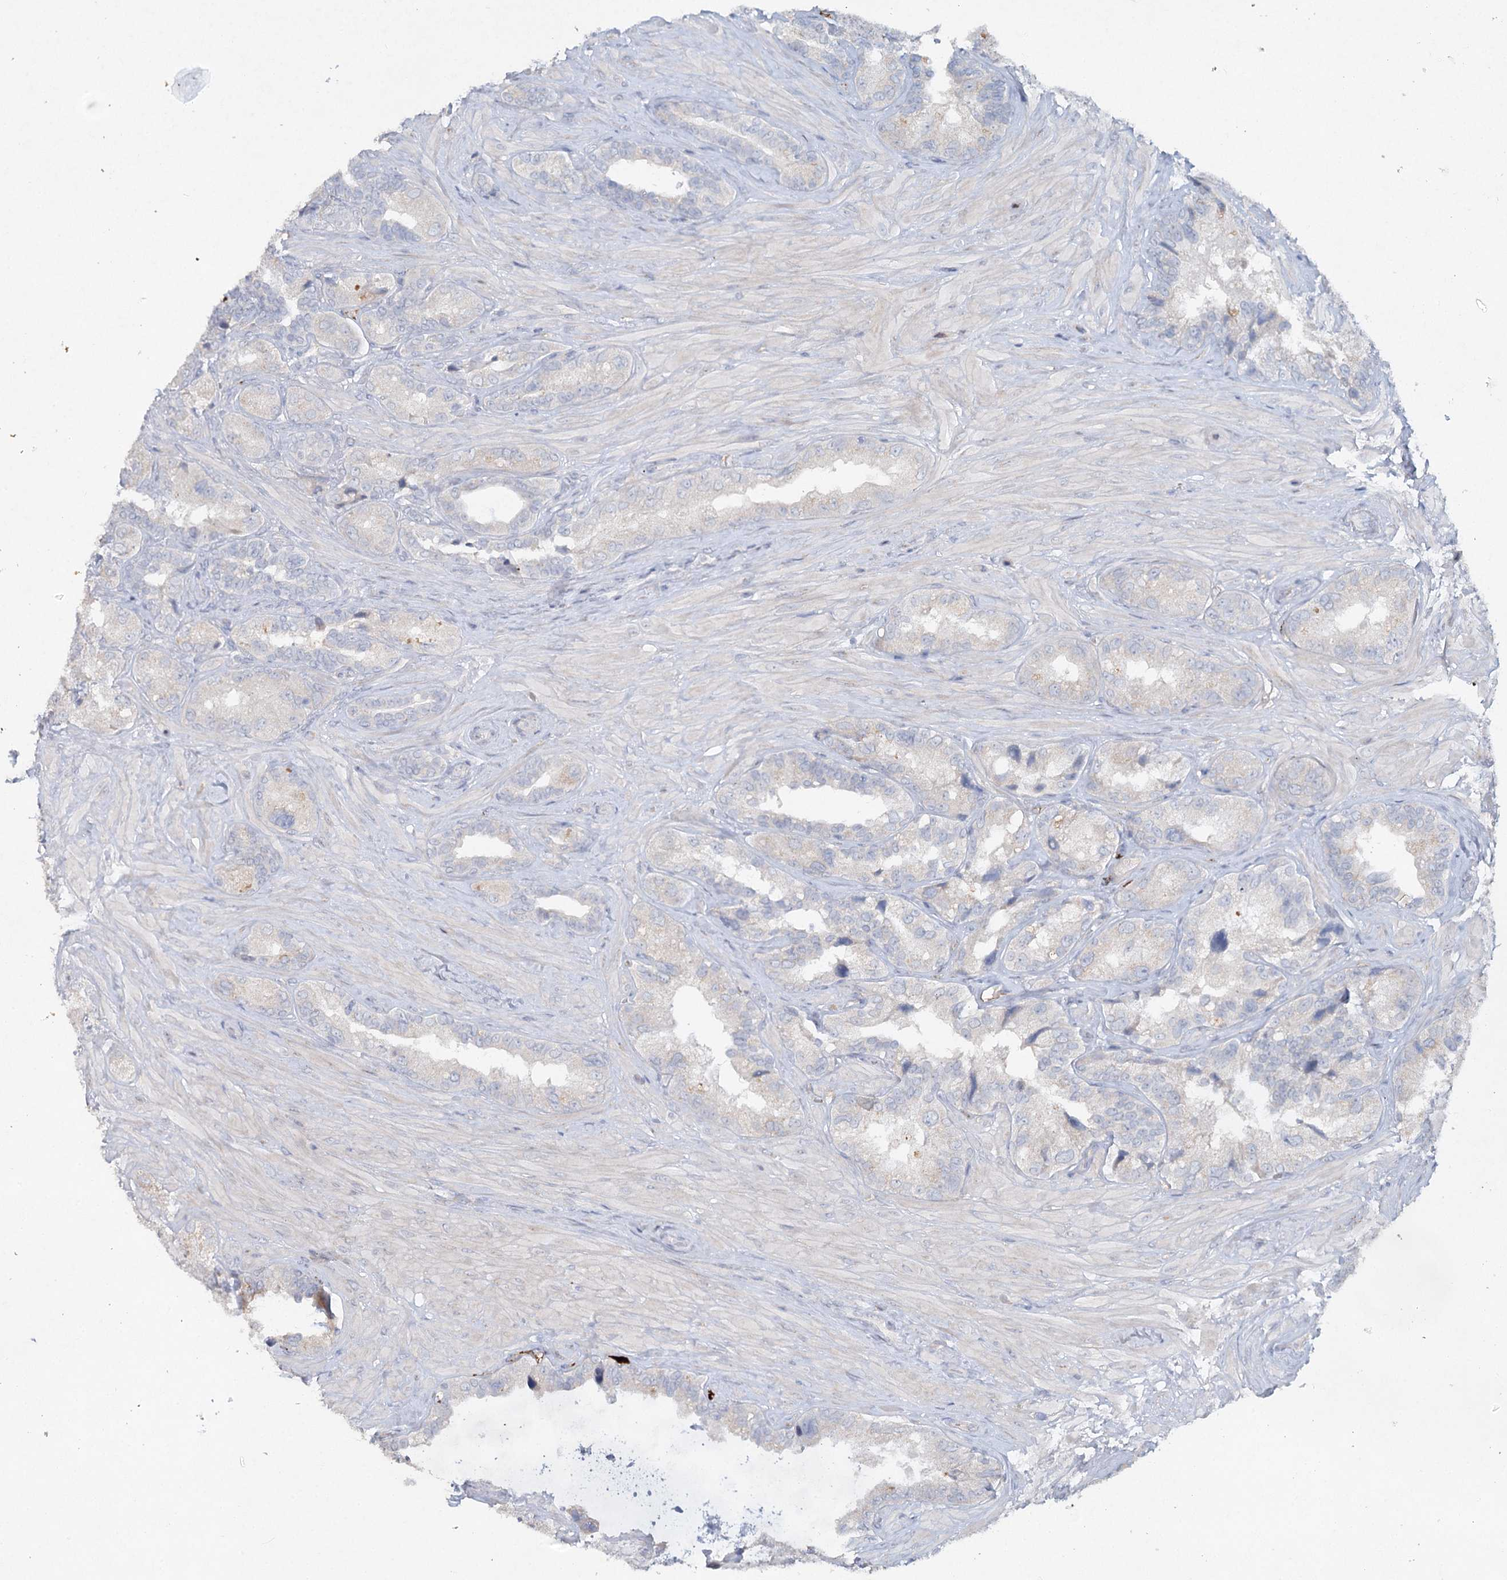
{"staining": {"intensity": "negative", "quantity": "none", "location": "none"}, "tissue": "seminal vesicle", "cell_type": "Glandular cells", "image_type": "normal", "snomed": [{"axis": "morphology", "description": "Normal tissue, NOS"}, {"axis": "topography", "description": "Seminal veicle"}, {"axis": "topography", "description": "Peripheral nerve tissue"}], "caption": "Immunohistochemistry (IHC) of benign seminal vesicle exhibits no positivity in glandular cells.", "gene": "RFX6", "patient": {"sex": "male", "age": 67}}